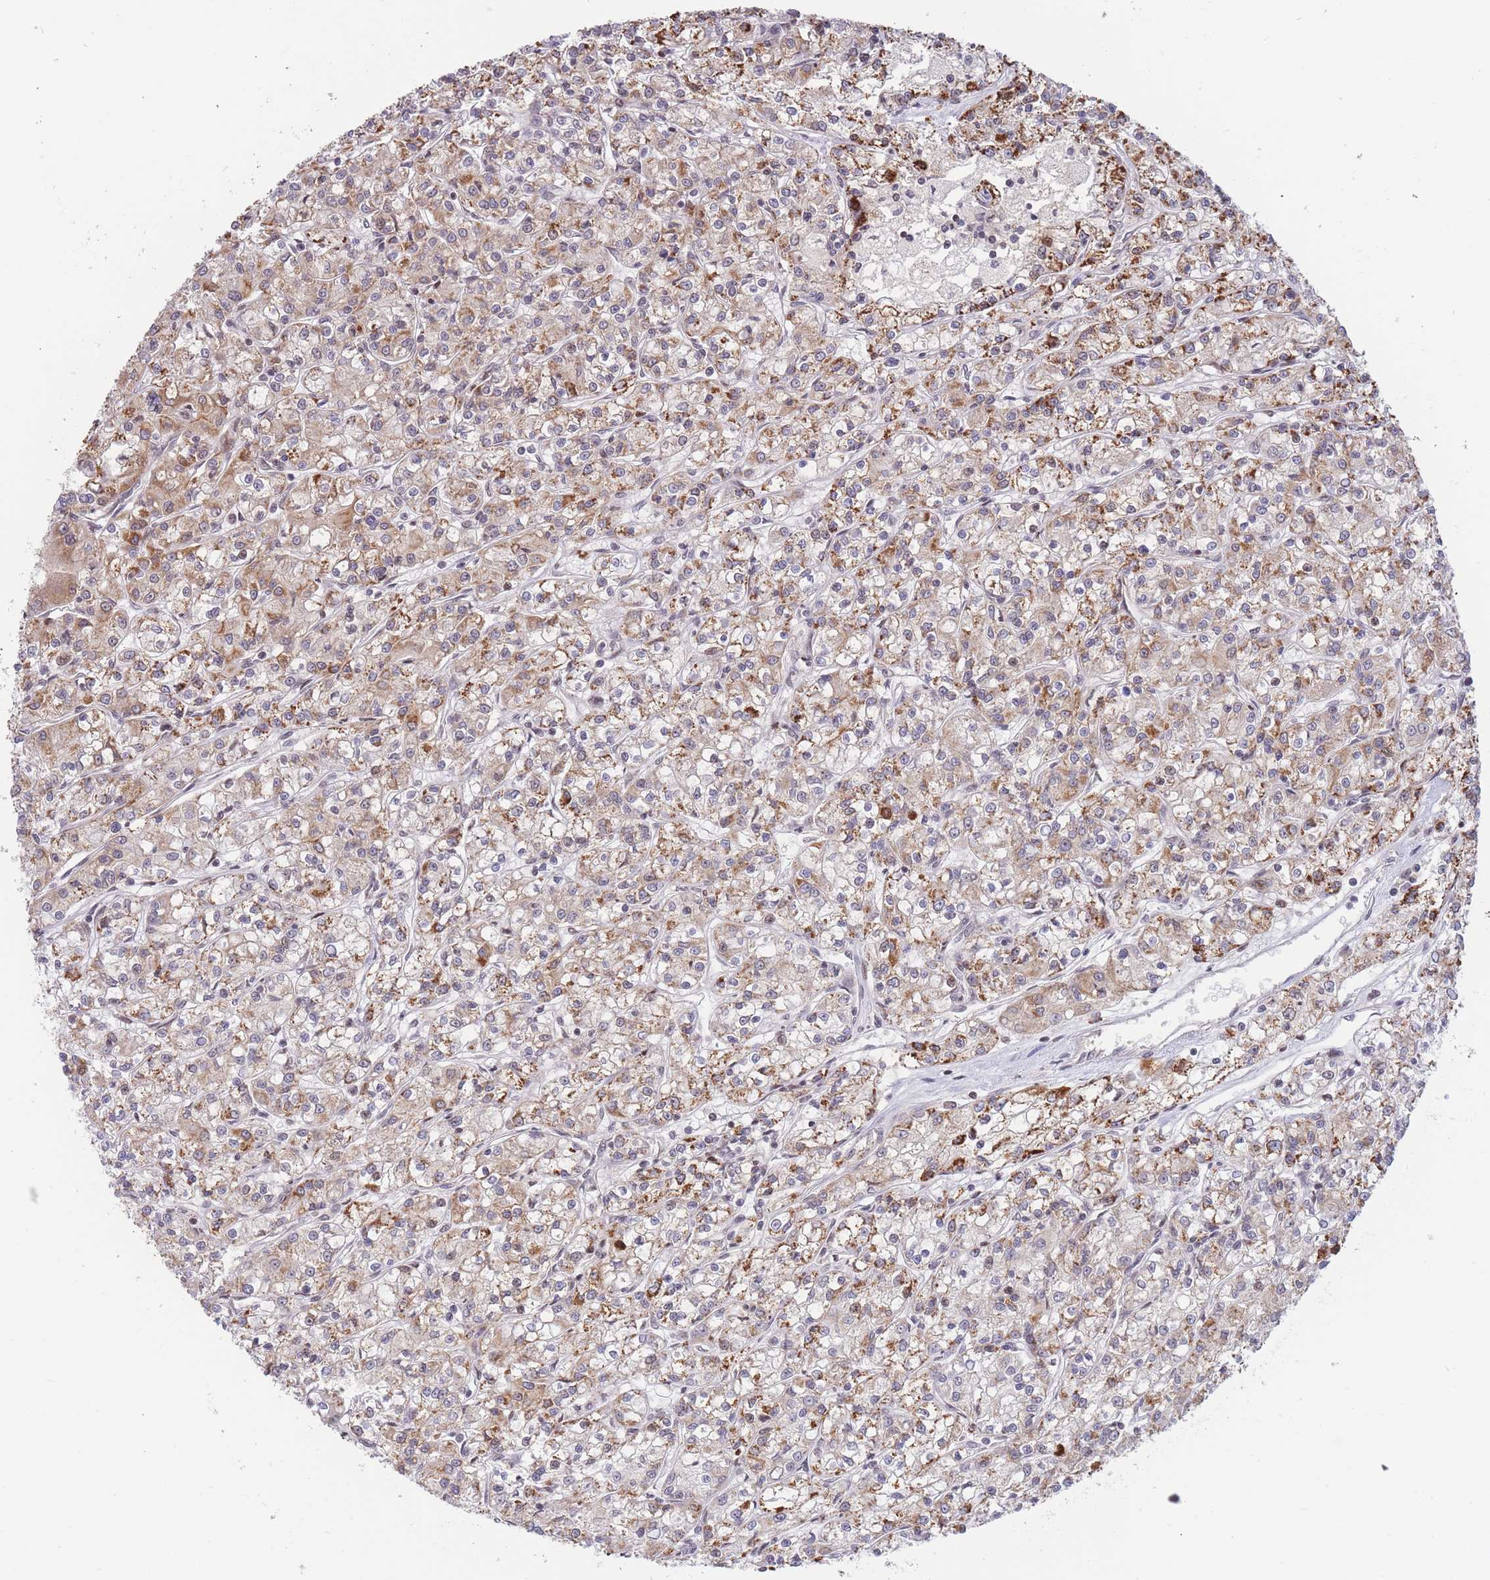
{"staining": {"intensity": "moderate", "quantity": "25%-75%", "location": "cytoplasmic/membranous"}, "tissue": "renal cancer", "cell_type": "Tumor cells", "image_type": "cancer", "snomed": [{"axis": "morphology", "description": "Adenocarcinoma, NOS"}, {"axis": "topography", "description": "Kidney"}], "caption": "A high-resolution micrograph shows IHC staining of renal cancer, which exhibits moderate cytoplasmic/membranous positivity in approximately 25%-75% of tumor cells.", "gene": "TARBP2", "patient": {"sex": "female", "age": 59}}